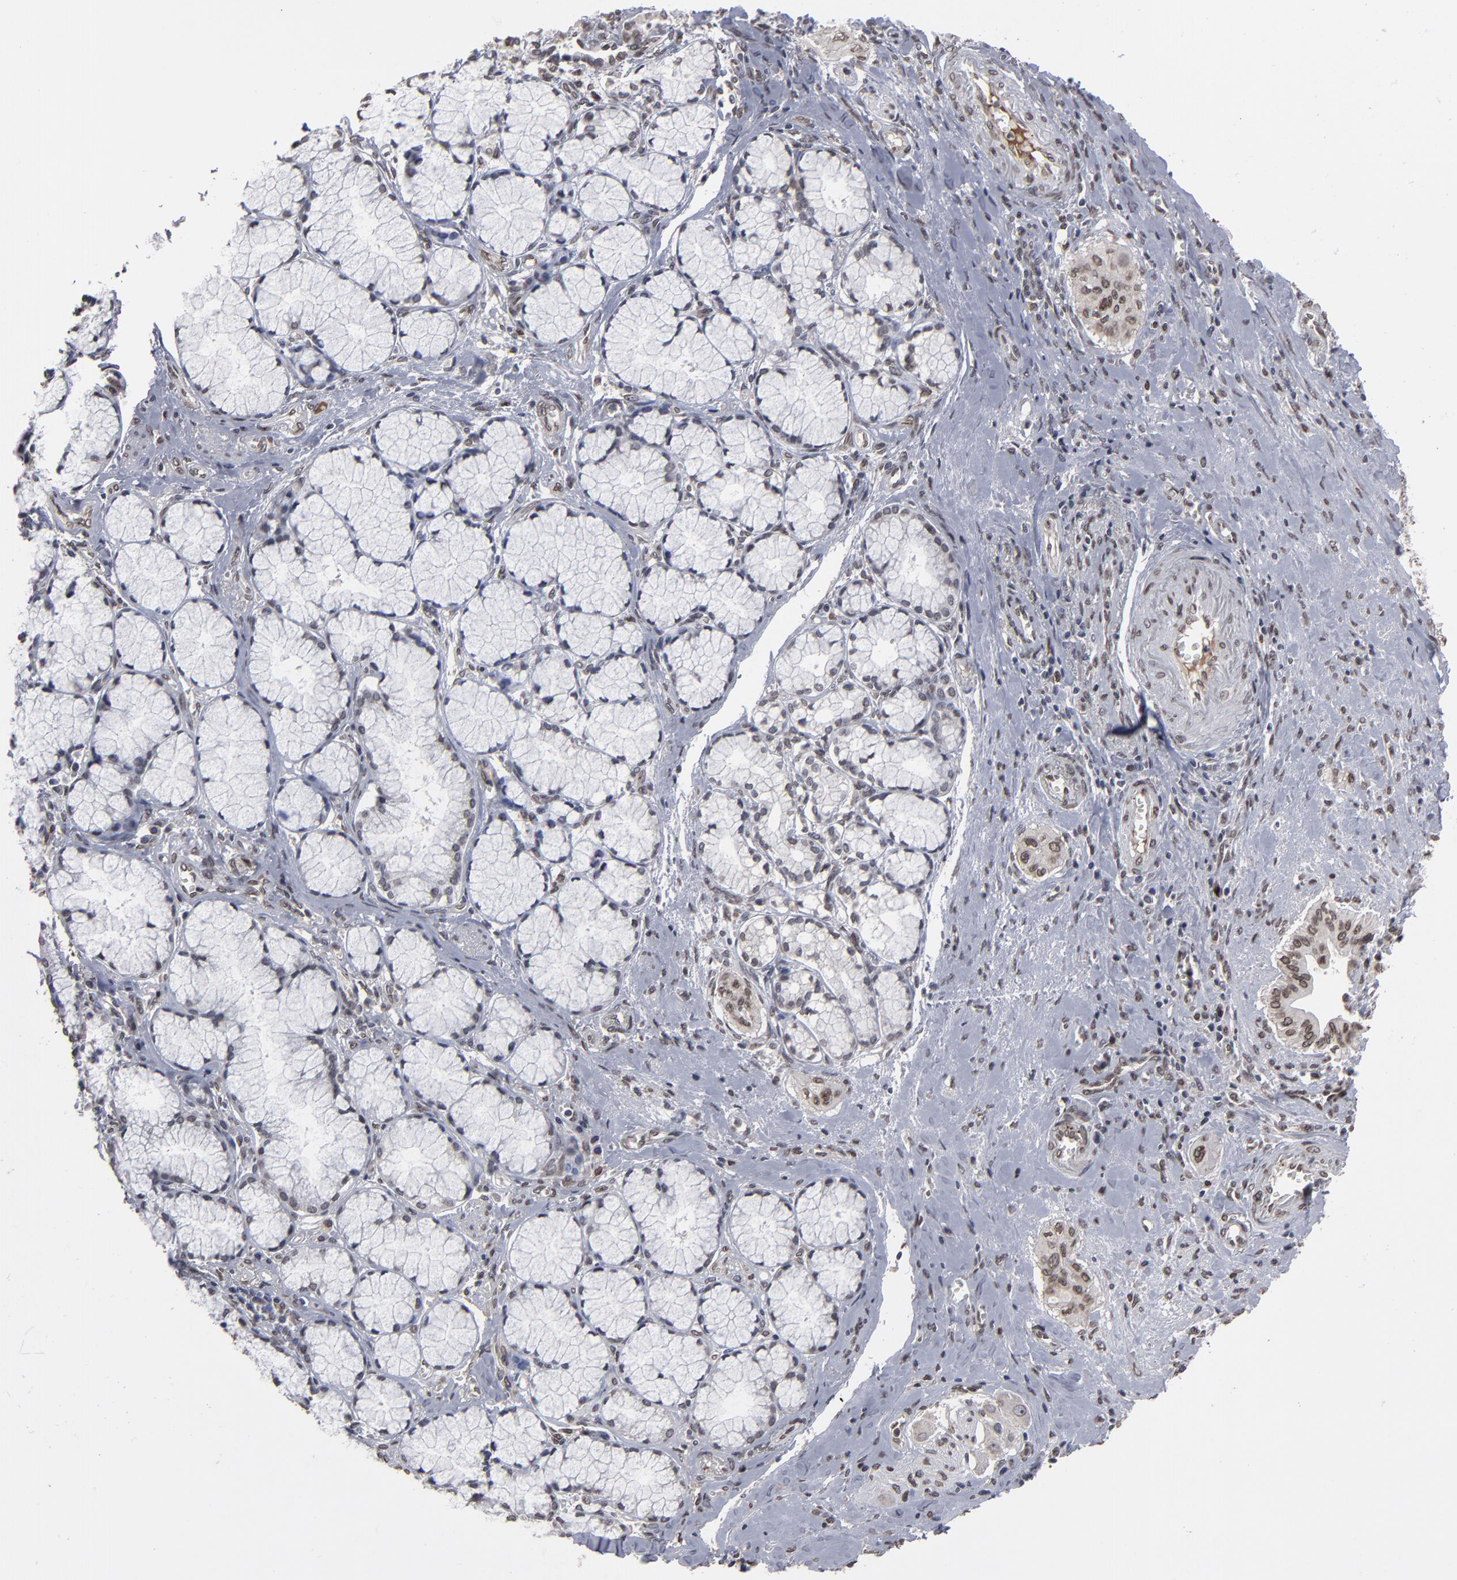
{"staining": {"intensity": "weak", "quantity": "25%-75%", "location": "nuclear"}, "tissue": "pancreatic cancer", "cell_type": "Tumor cells", "image_type": "cancer", "snomed": [{"axis": "morphology", "description": "Adenocarcinoma, NOS"}, {"axis": "topography", "description": "Pancreas"}], "caption": "Protein expression analysis of human pancreatic cancer (adenocarcinoma) reveals weak nuclear expression in approximately 25%-75% of tumor cells.", "gene": "BAZ1A", "patient": {"sex": "male", "age": 77}}